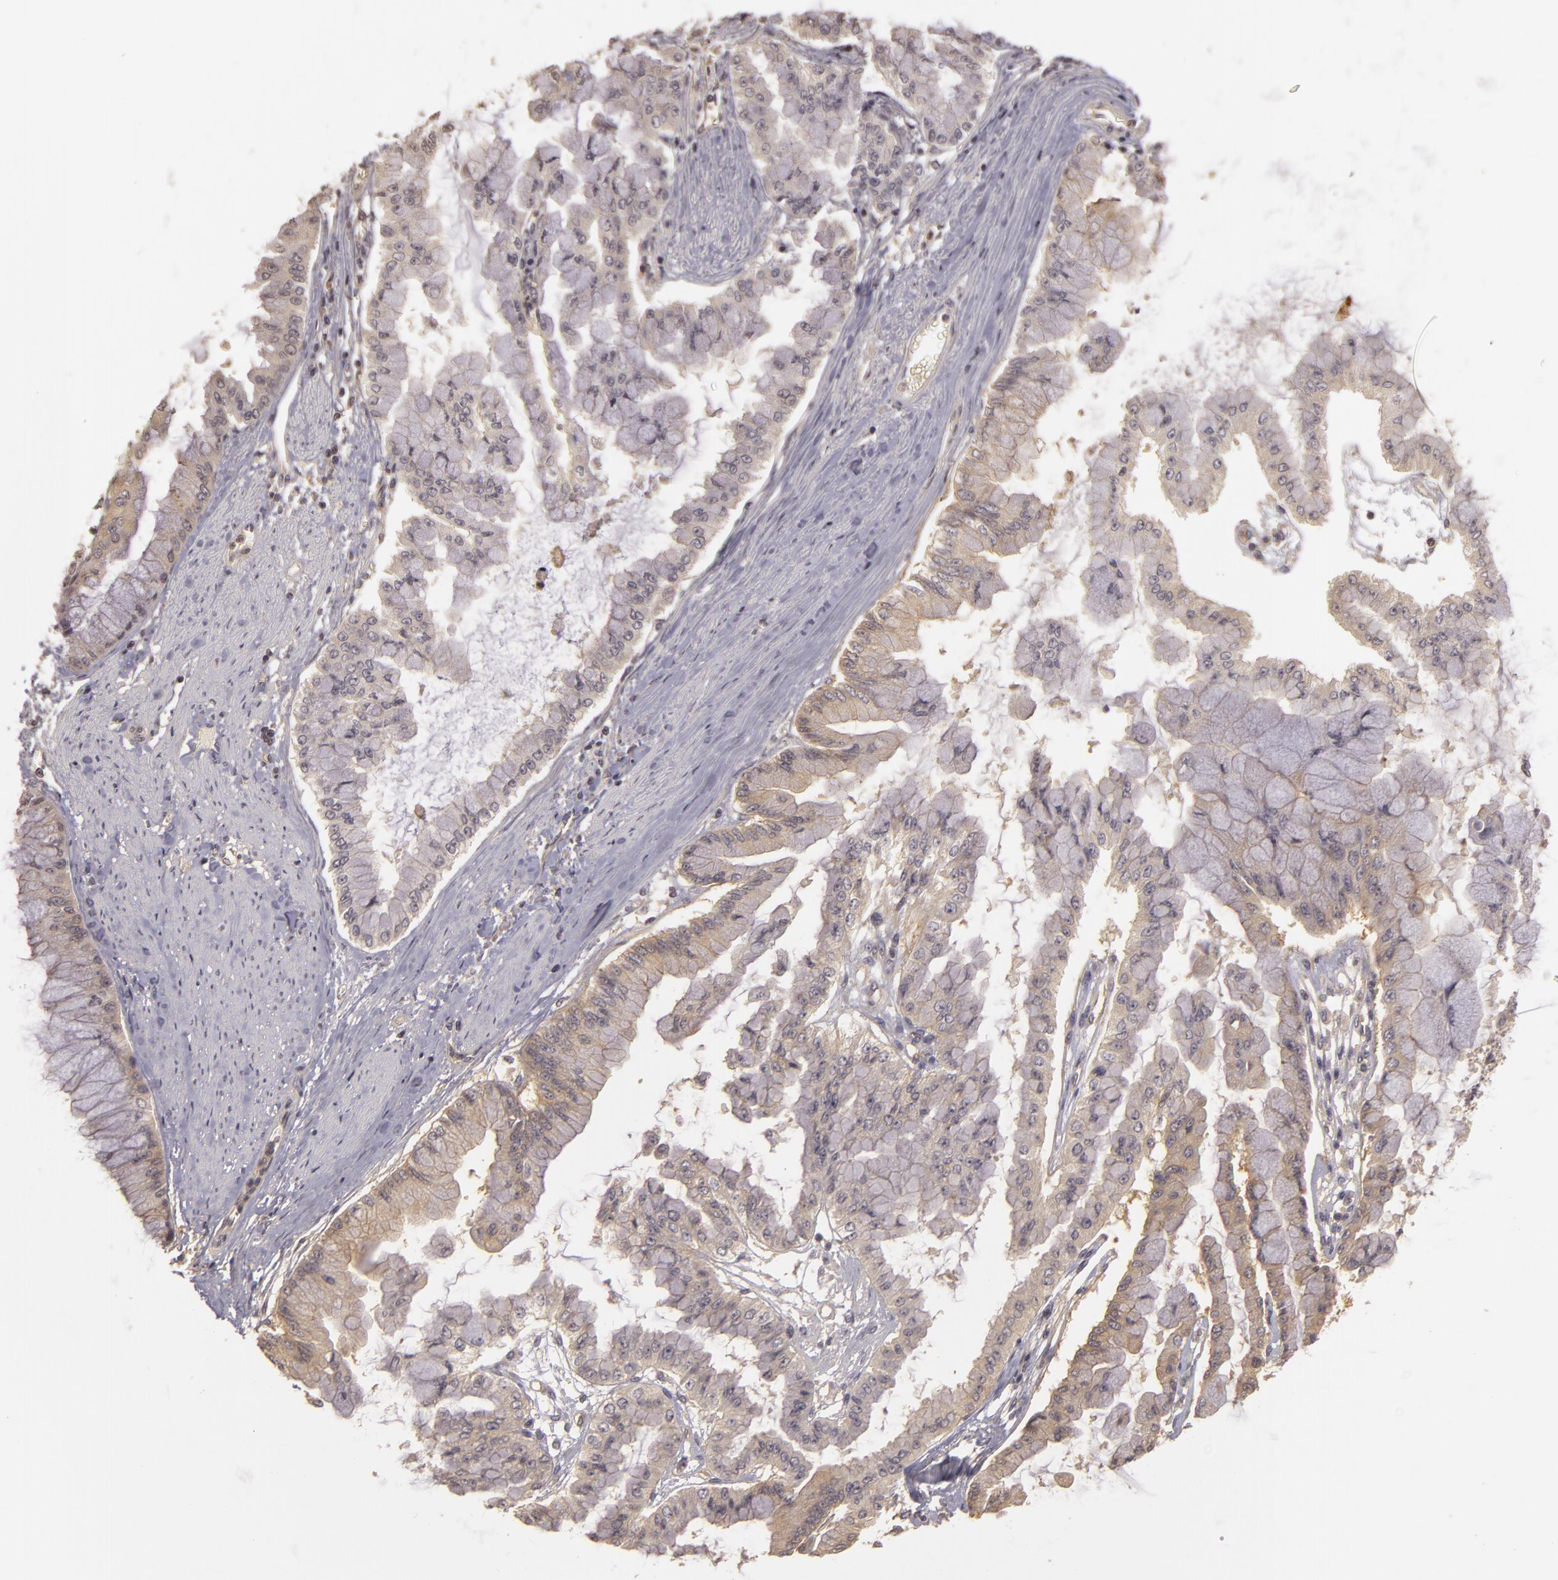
{"staining": {"intensity": "weak", "quantity": ">75%", "location": "cytoplasmic/membranous"}, "tissue": "liver cancer", "cell_type": "Tumor cells", "image_type": "cancer", "snomed": [{"axis": "morphology", "description": "Cholangiocarcinoma"}, {"axis": "topography", "description": "Liver"}], "caption": "This is a micrograph of IHC staining of cholangiocarcinoma (liver), which shows weak staining in the cytoplasmic/membranous of tumor cells.", "gene": "HRAS", "patient": {"sex": "female", "age": 79}}